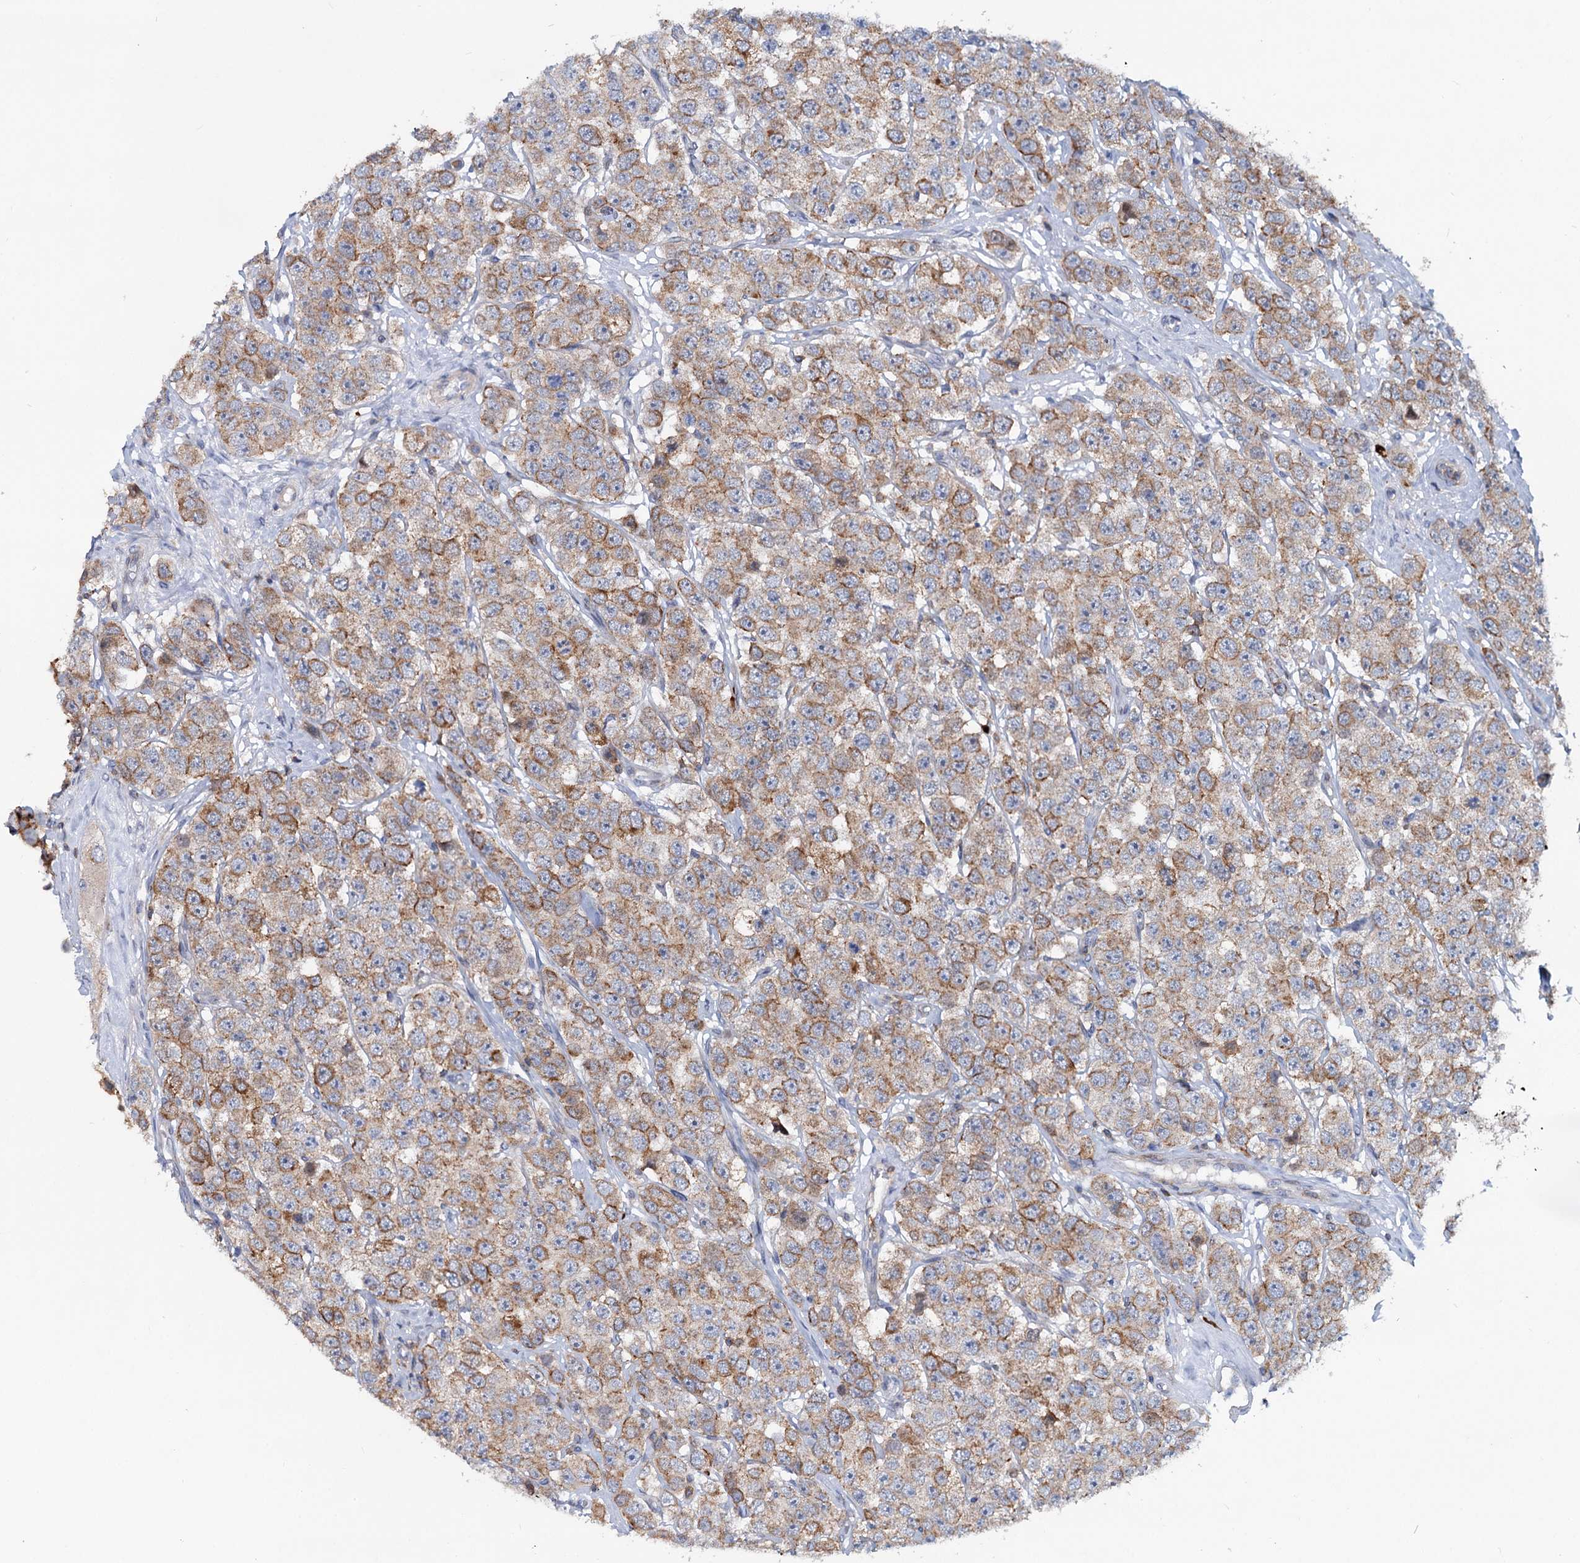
{"staining": {"intensity": "moderate", "quantity": ">75%", "location": "cytoplasmic/membranous"}, "tissue": "testis cancer", "cell_type": "Tumor cells", "image_type": "cancer", "snomed": [{"axis": "morphology", "description": "Seminoma, NOS"}, {"axis": "topography", "description": "Testis"}], "caption": "Protein expression analysis of testis cancer exhibits moderate cytoplasmic/membranous staining in about >75% of tumor cells. Using DAB (3,3'-diaminobenzidine) (brown) and hematoxylin (blue) stains, captured at high magnification using brightfield microscopy.", "gene": "LRCH4", "patient": {"sex": "male", "age": 28}}